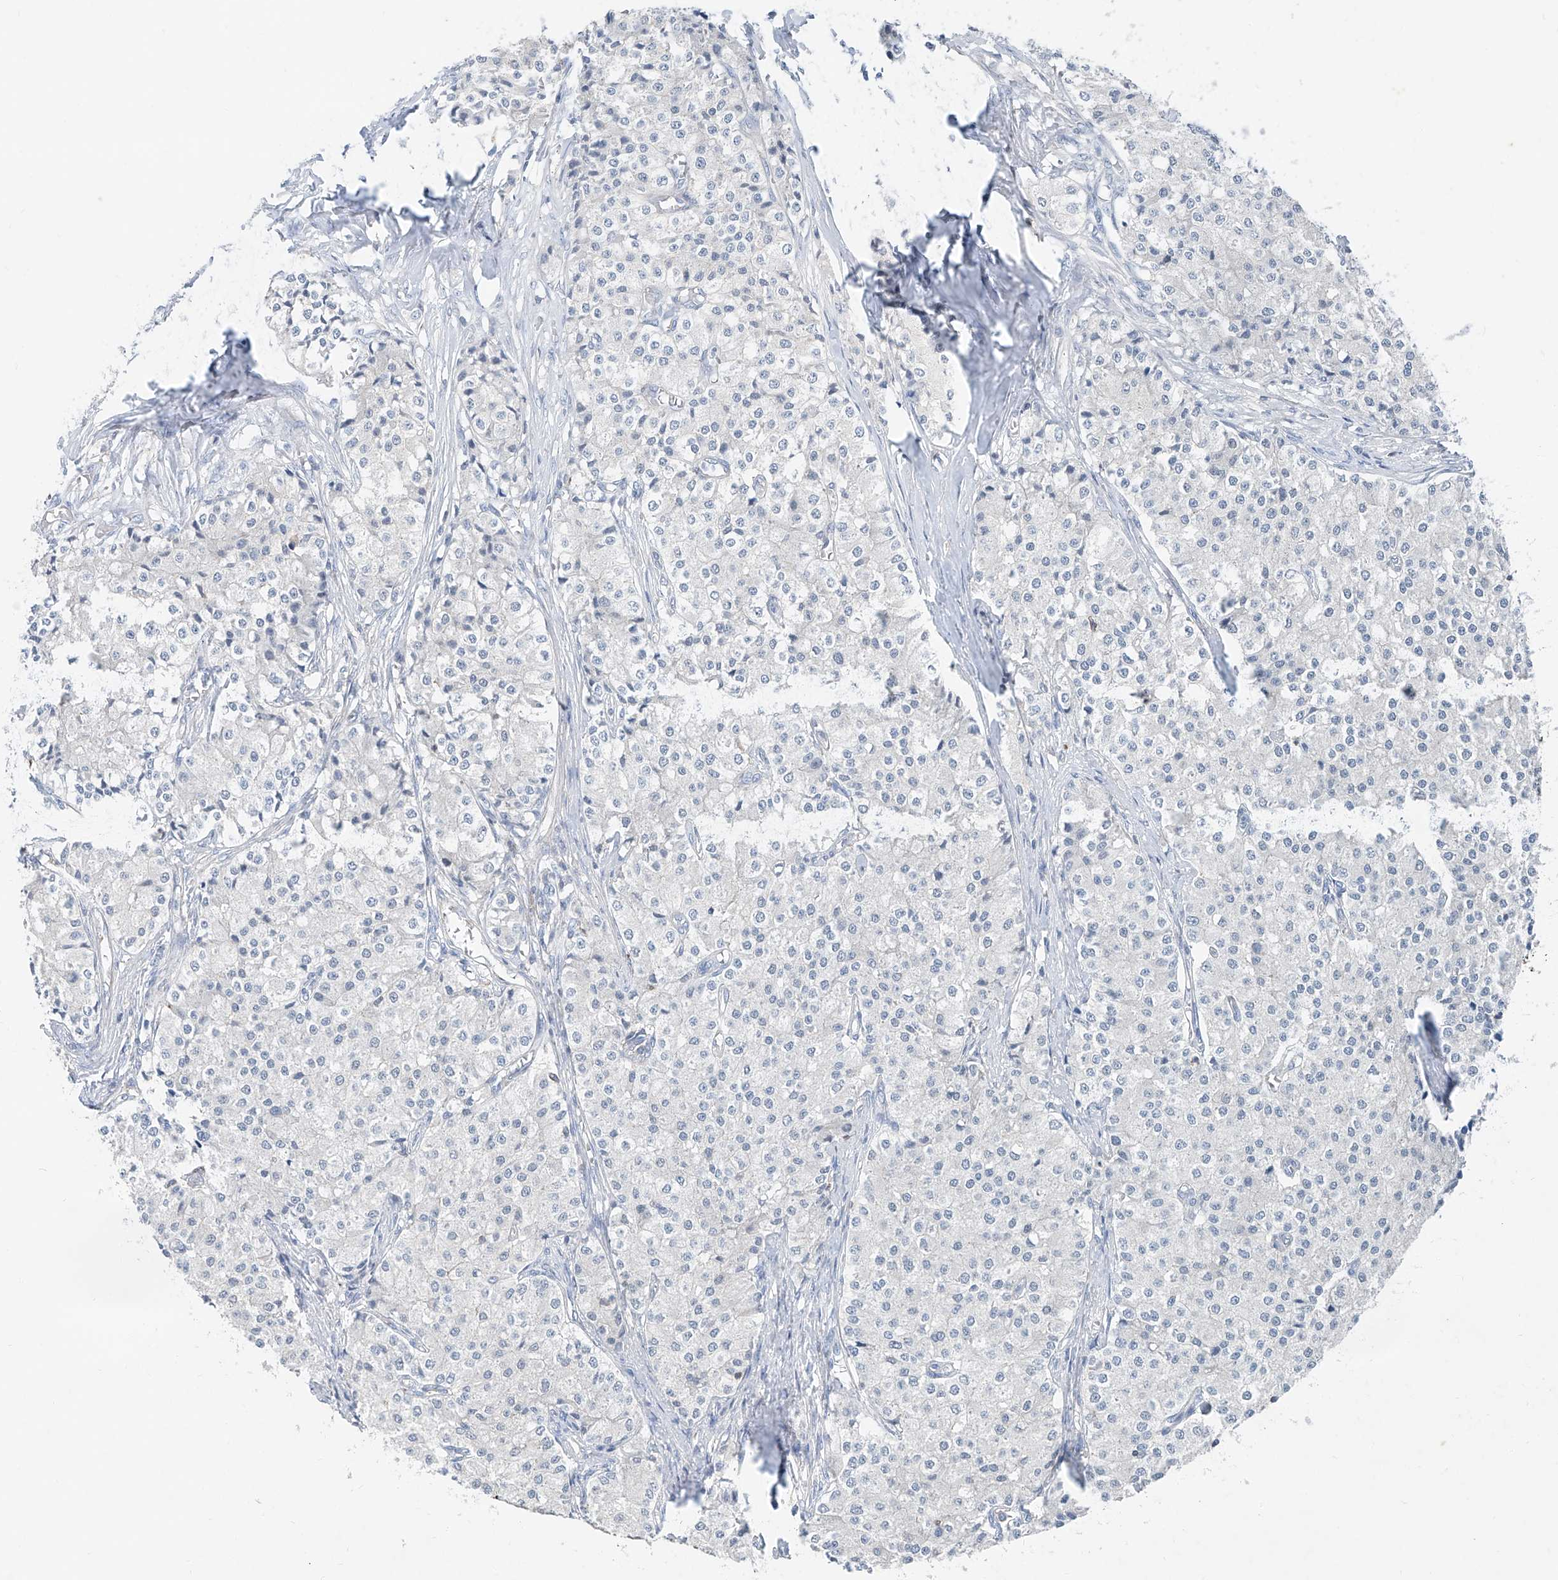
{"staining": {"intensity": "negative", "quantity": "none", "location": "none"}, "tissue": "carcinoid", "cell_type": "Tumor cells", "image_type": "cancer", "snomed": [{"axis": "morphology", "description": "Carcinoid, malignant, NOS"}, {"axis": "topography", "description": "Colon"}], "caption": "Carcinoid was stained to show a protein in brown. There is no significant expression in tumor cells.", "gene": "ANKRD34A", "patient": {"sex": "female", "age": 52}}